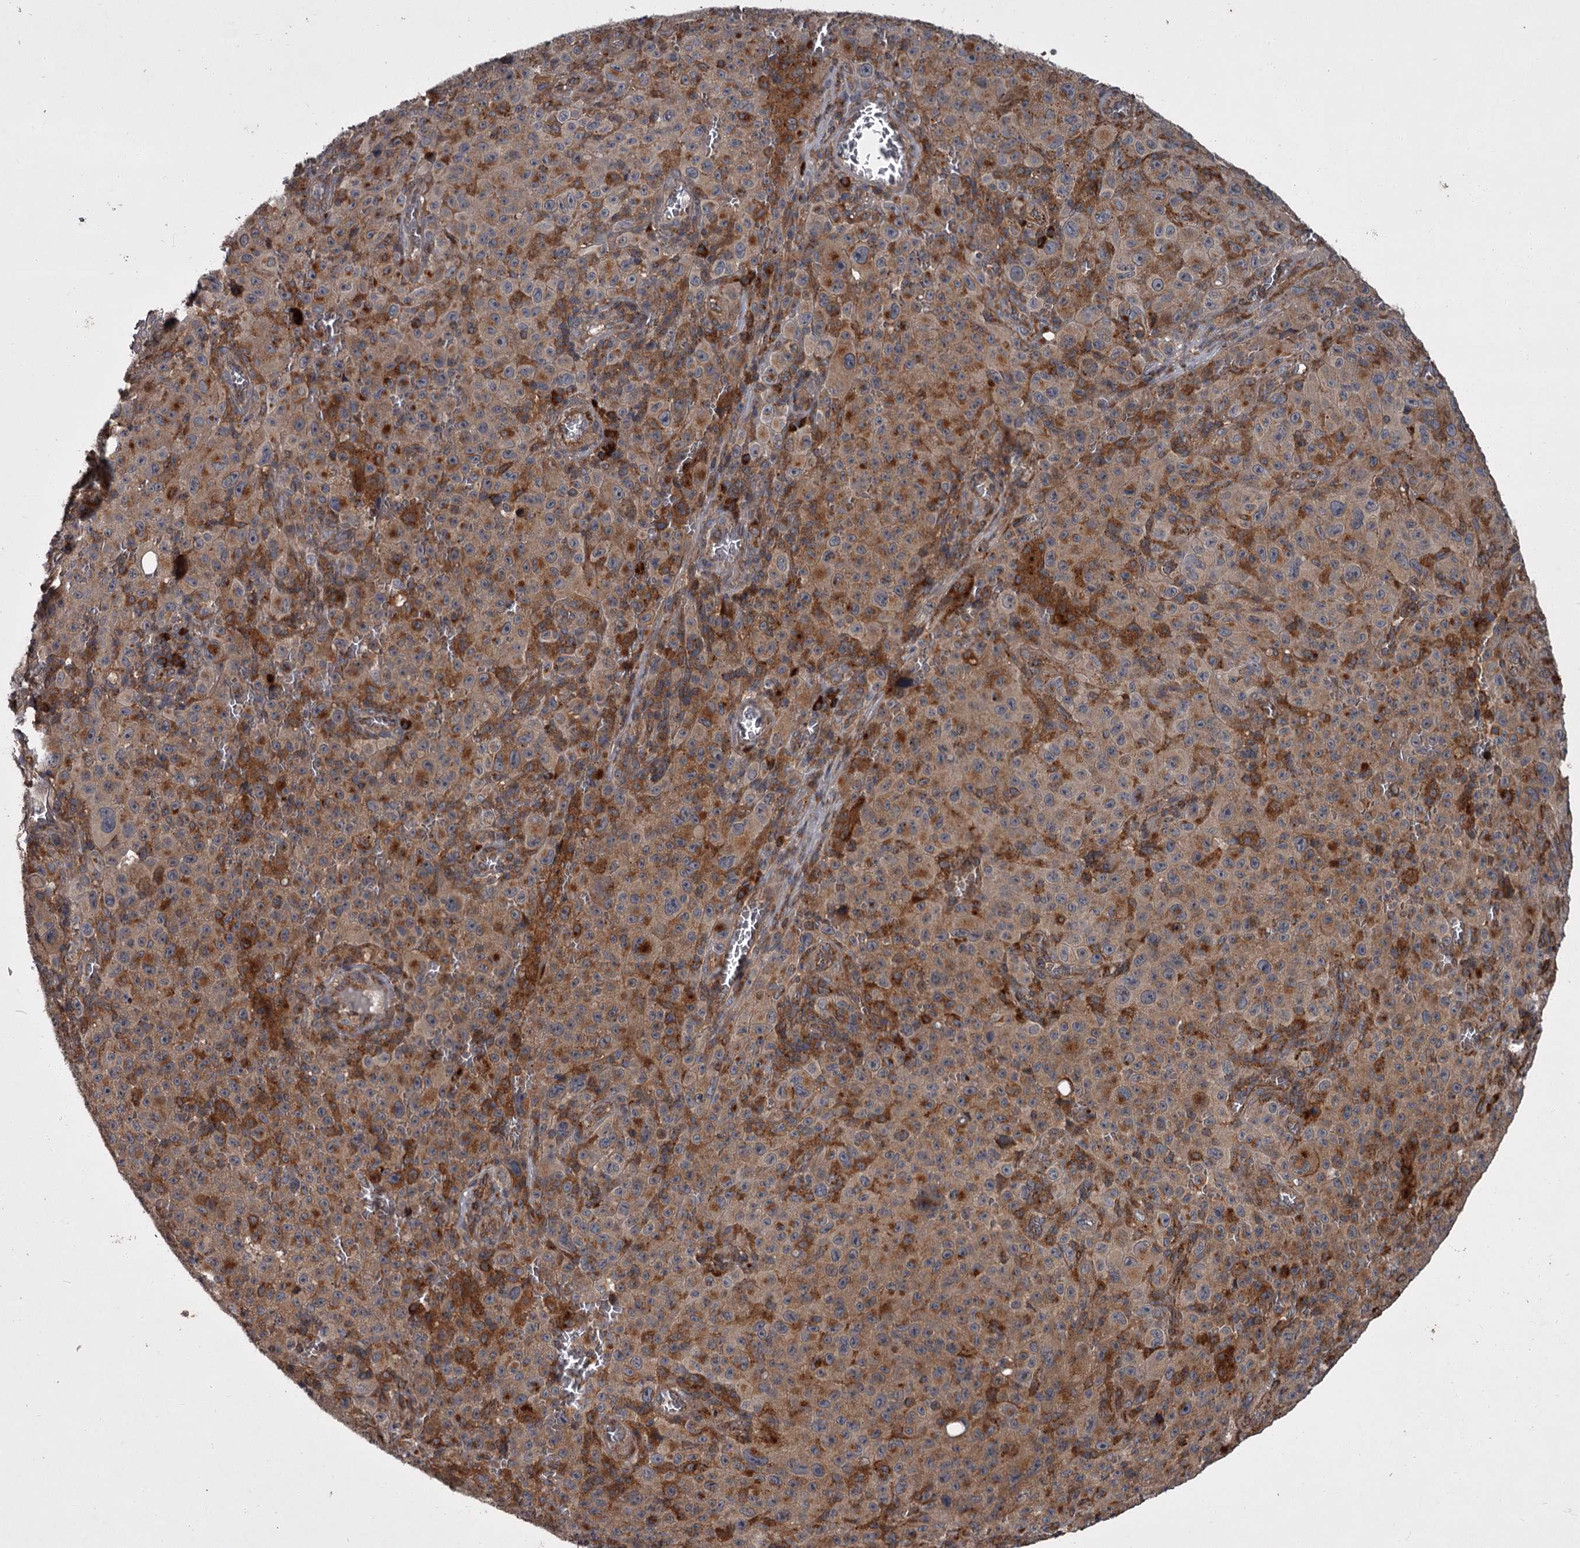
{"staining": {"intensity": "weak", "quantity": ">75%", "location": "cytoplasmic/membranous"}, "tissue": "melanoma", "cell_type": "Tumor cells", "image_type": "cancer", "snomed": [{"axis": "morphology", "description": "Malignant melanoma, NOS"}, {"axis": "topography", "description": "Skin"}], "caption": "A histopathology image of human malignant melanoma stained for a protein shows weak cytoplasmic/membranous brown staining in tumor cells.", "gene": "UNC93B1", "patient": {"sex": "female", "age": 82}}